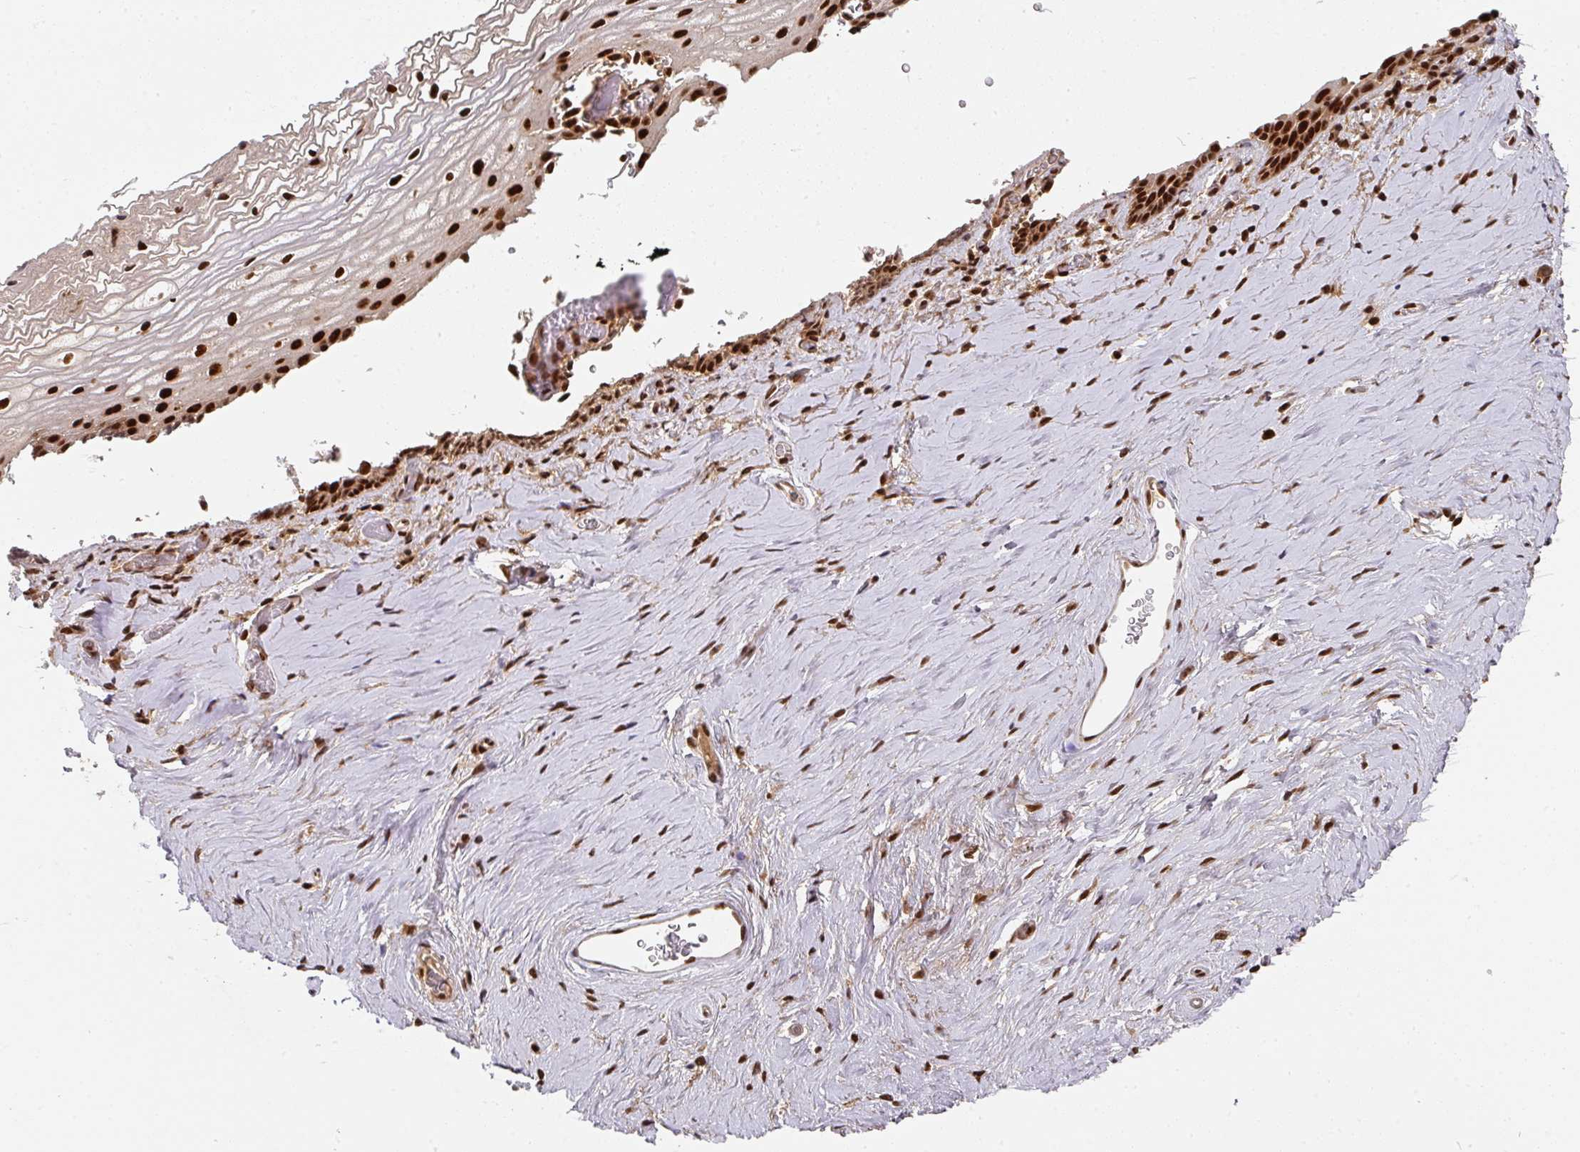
{"staining": {"intensity": "strong", "quantity": ">75%", "location": "nuclear"}, "tissue": "vagina", "cell_type": "Squamous epithelial cells", "image_type": "normal", "snomed": [{"axis": "morphology", "description": "Normal tissue, NOS"}, {"axis": "morphology", "description": "Adenocarcinoma, NOS"}, {"axis": "topography", "description": "Rectum"}, {"axis": "topography", "description": "Vagina"}, {"axis": "topography", "description": "Peripheral nerve tissue"}], "caption": "This photomicrograph demonstrates benign vagina stained with immunohistochemistry (IHC) to label a protein in brown. The nuclear of squamous epithelial cells show strong positivity for the protein. Nuclei are counter-stained blue.", "gene": "DIDO1", "patient": {"sex": "female", "age": 71}}